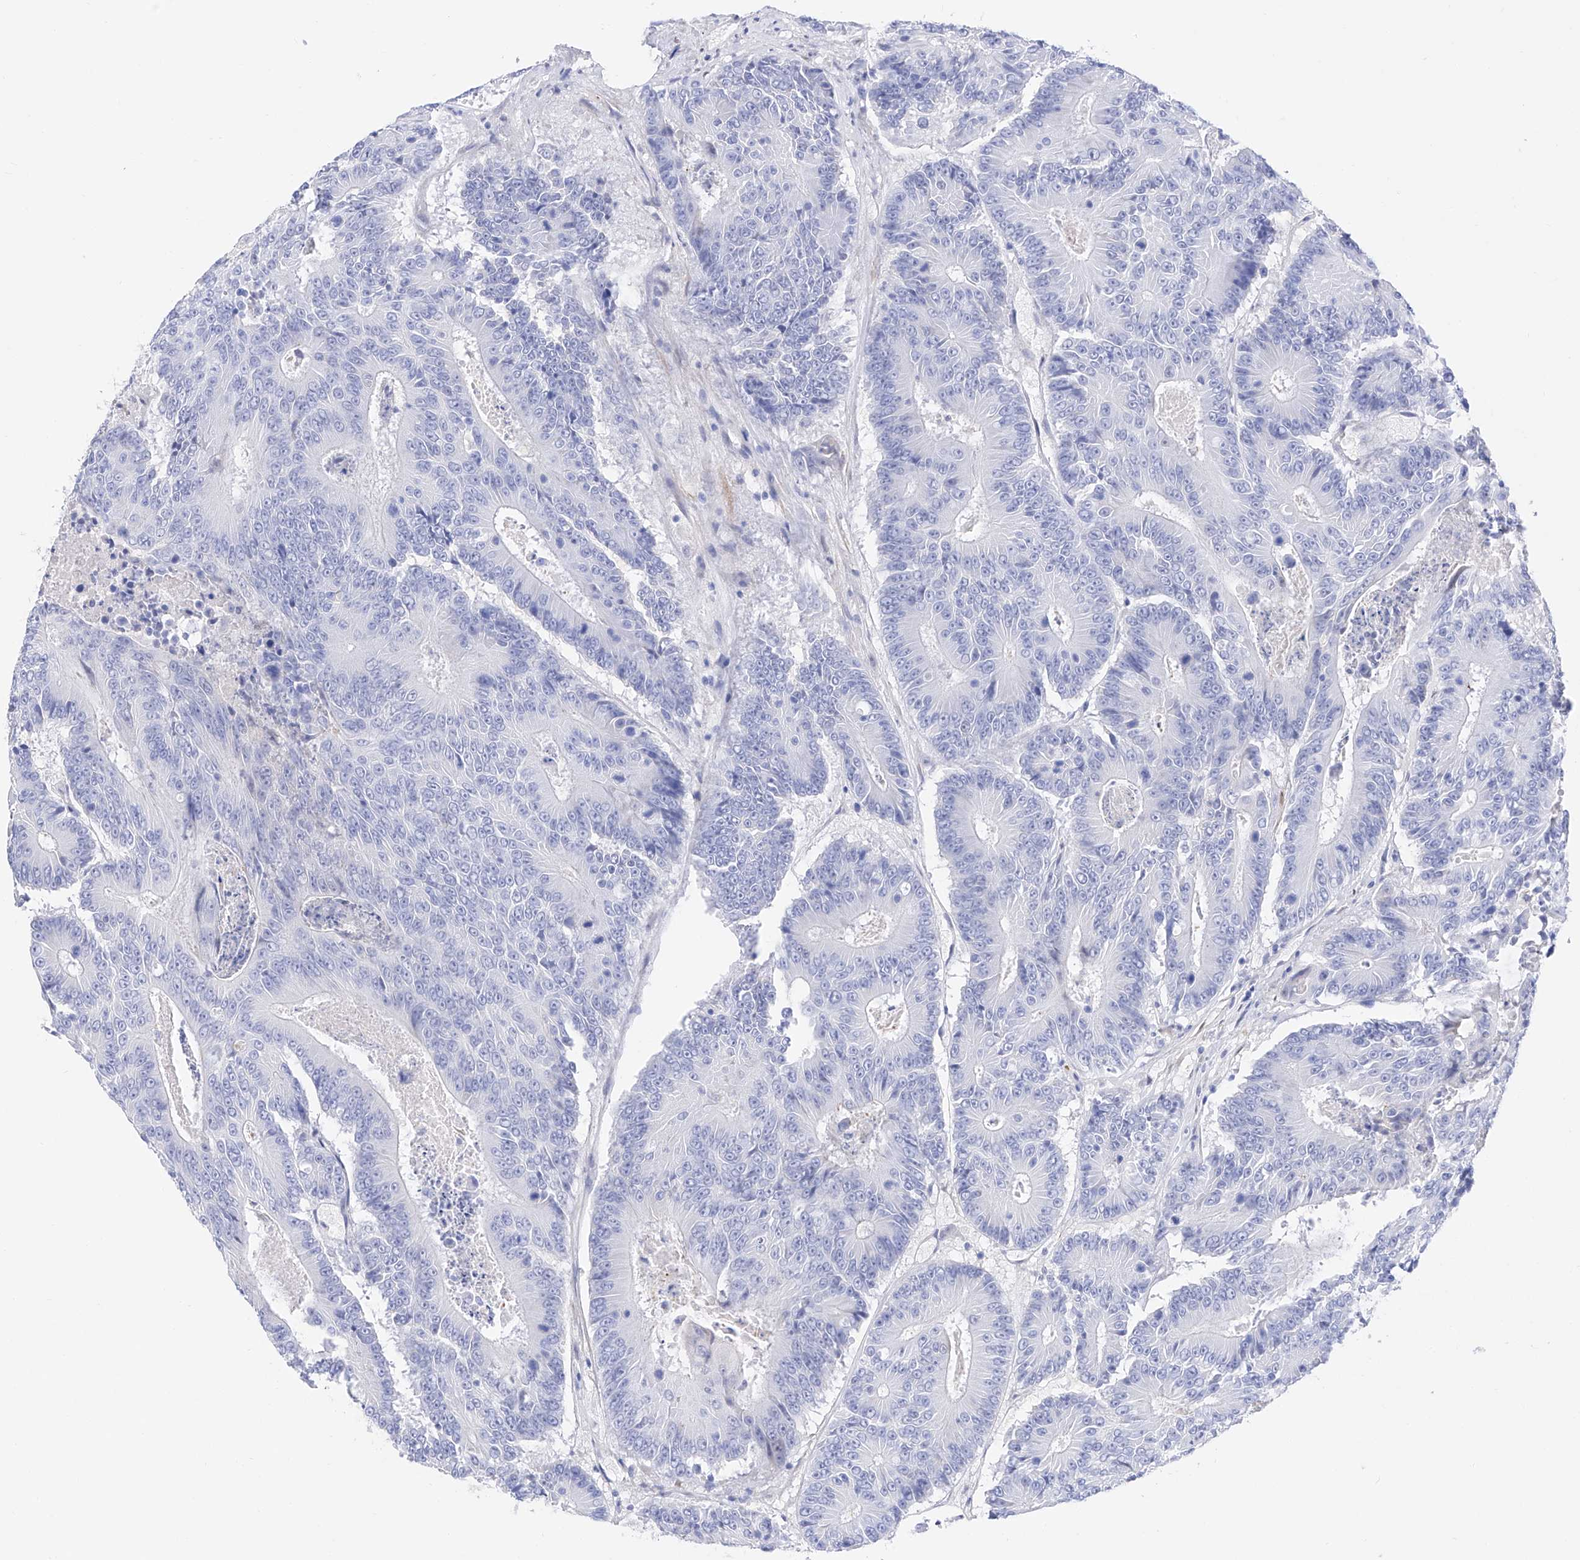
{"staining": {"intensity": "negative", "quantity": "none", "location": "none"}, "tissue": "colorectal cancer", "cell_type": "Tumor cells", "image_type": "cancer", "snomed": [{"axis": "morphology", "description": "Adenocarcinoma, NOS"}, {"axis": "topography", "description": "Colon"}], "caption": "A micrograph of human colorectal adenocarcinoma is negative for staining in tumor cells.", "gene": "TRPC7", "patient": {"sex": "male", "age": 83}}